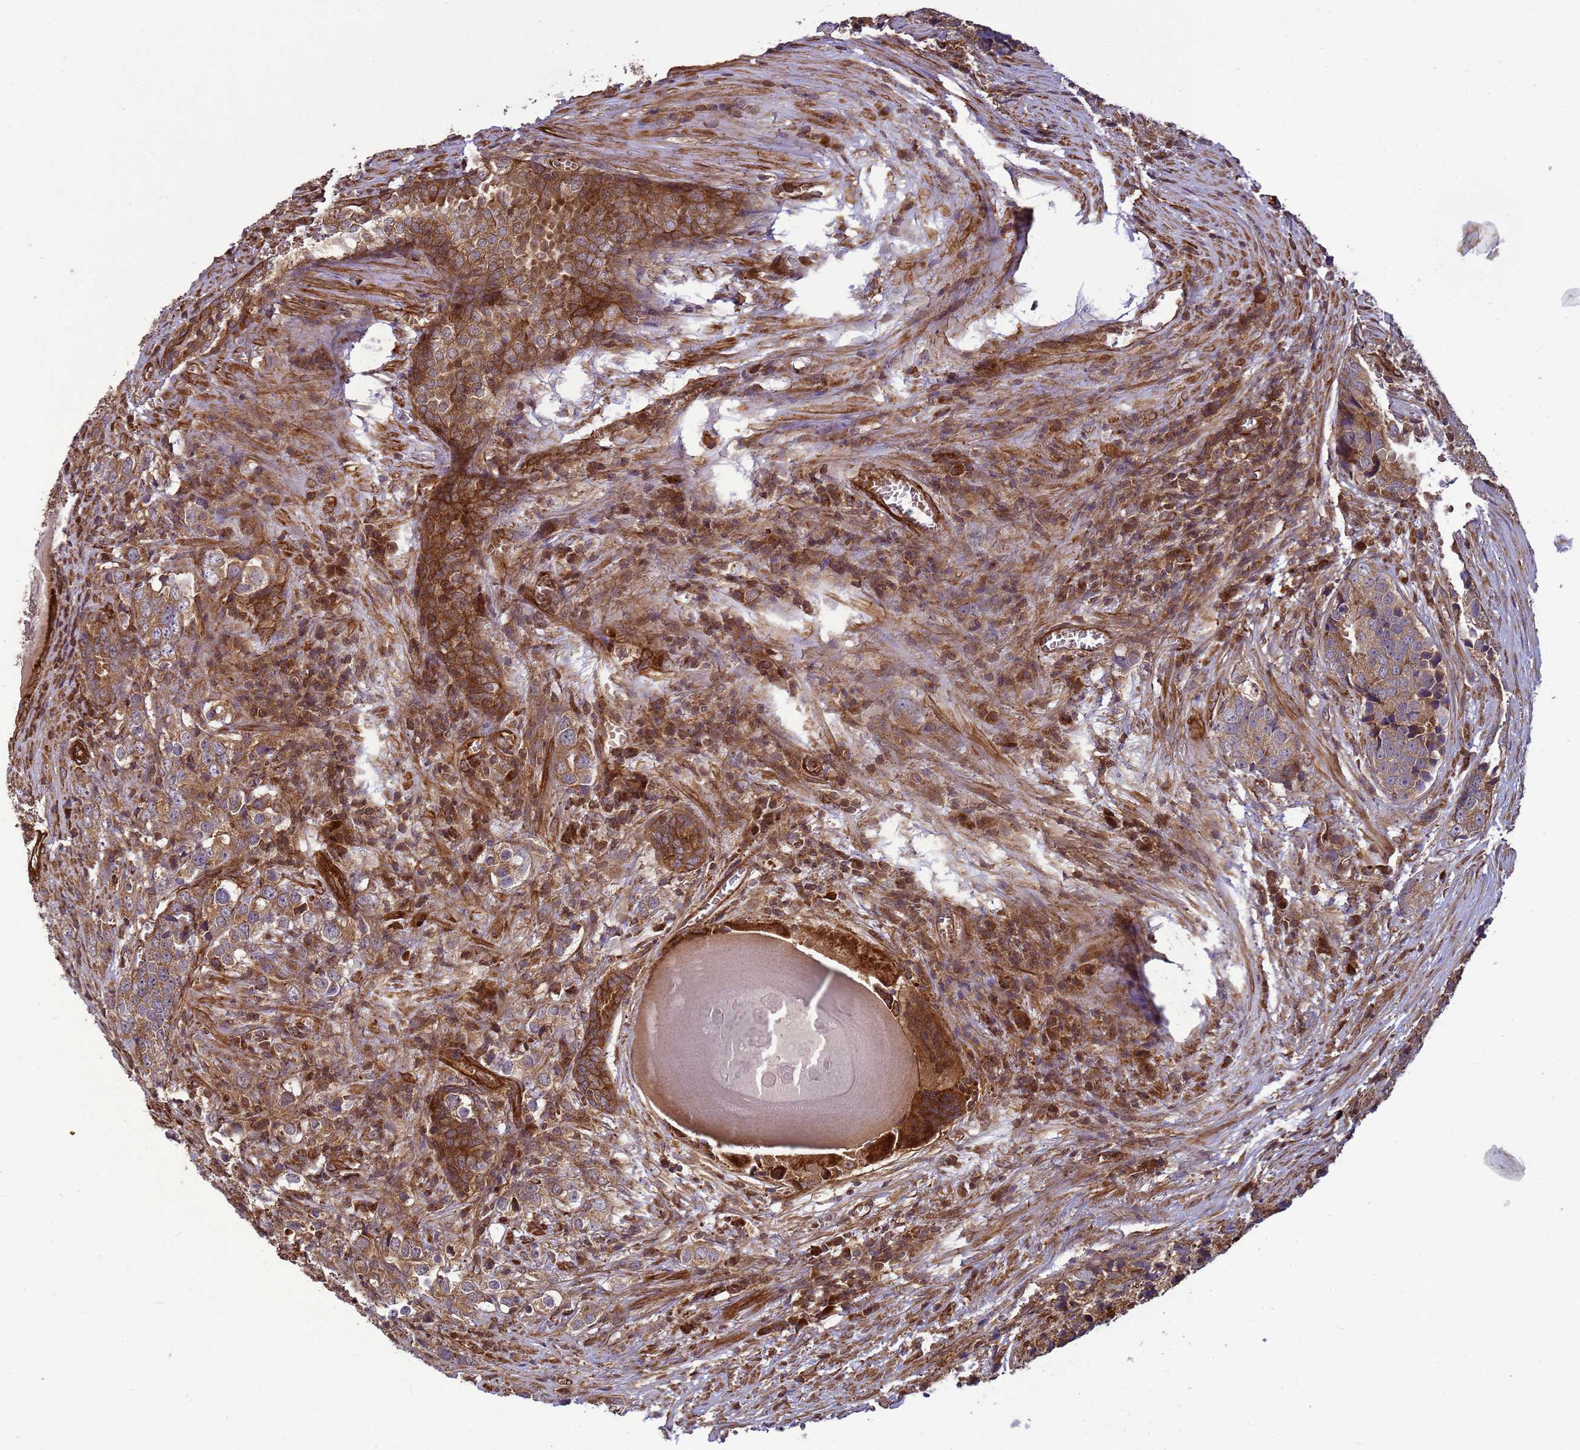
{"staining": {"intensity": "moderate", "quantity": ">75%", "location": "cytoplasmic/membranous"}, "tissue": "prostate cancer", "cell_type": "Tumor cells", "image_type": "cancer", "snomed": [{"axis": "morphology", "description": "Adenocarcinoma, High grade"}, {"axis": "topography", "description": "Prostate"}], "caption": "Prostate cancer stained with a brown dye shows moderate cytoplasmic/membranous positive expression in about >75% of tumor cells.", "gene": "CNOT1", "patient": {"sex": "male", "age": 71}}